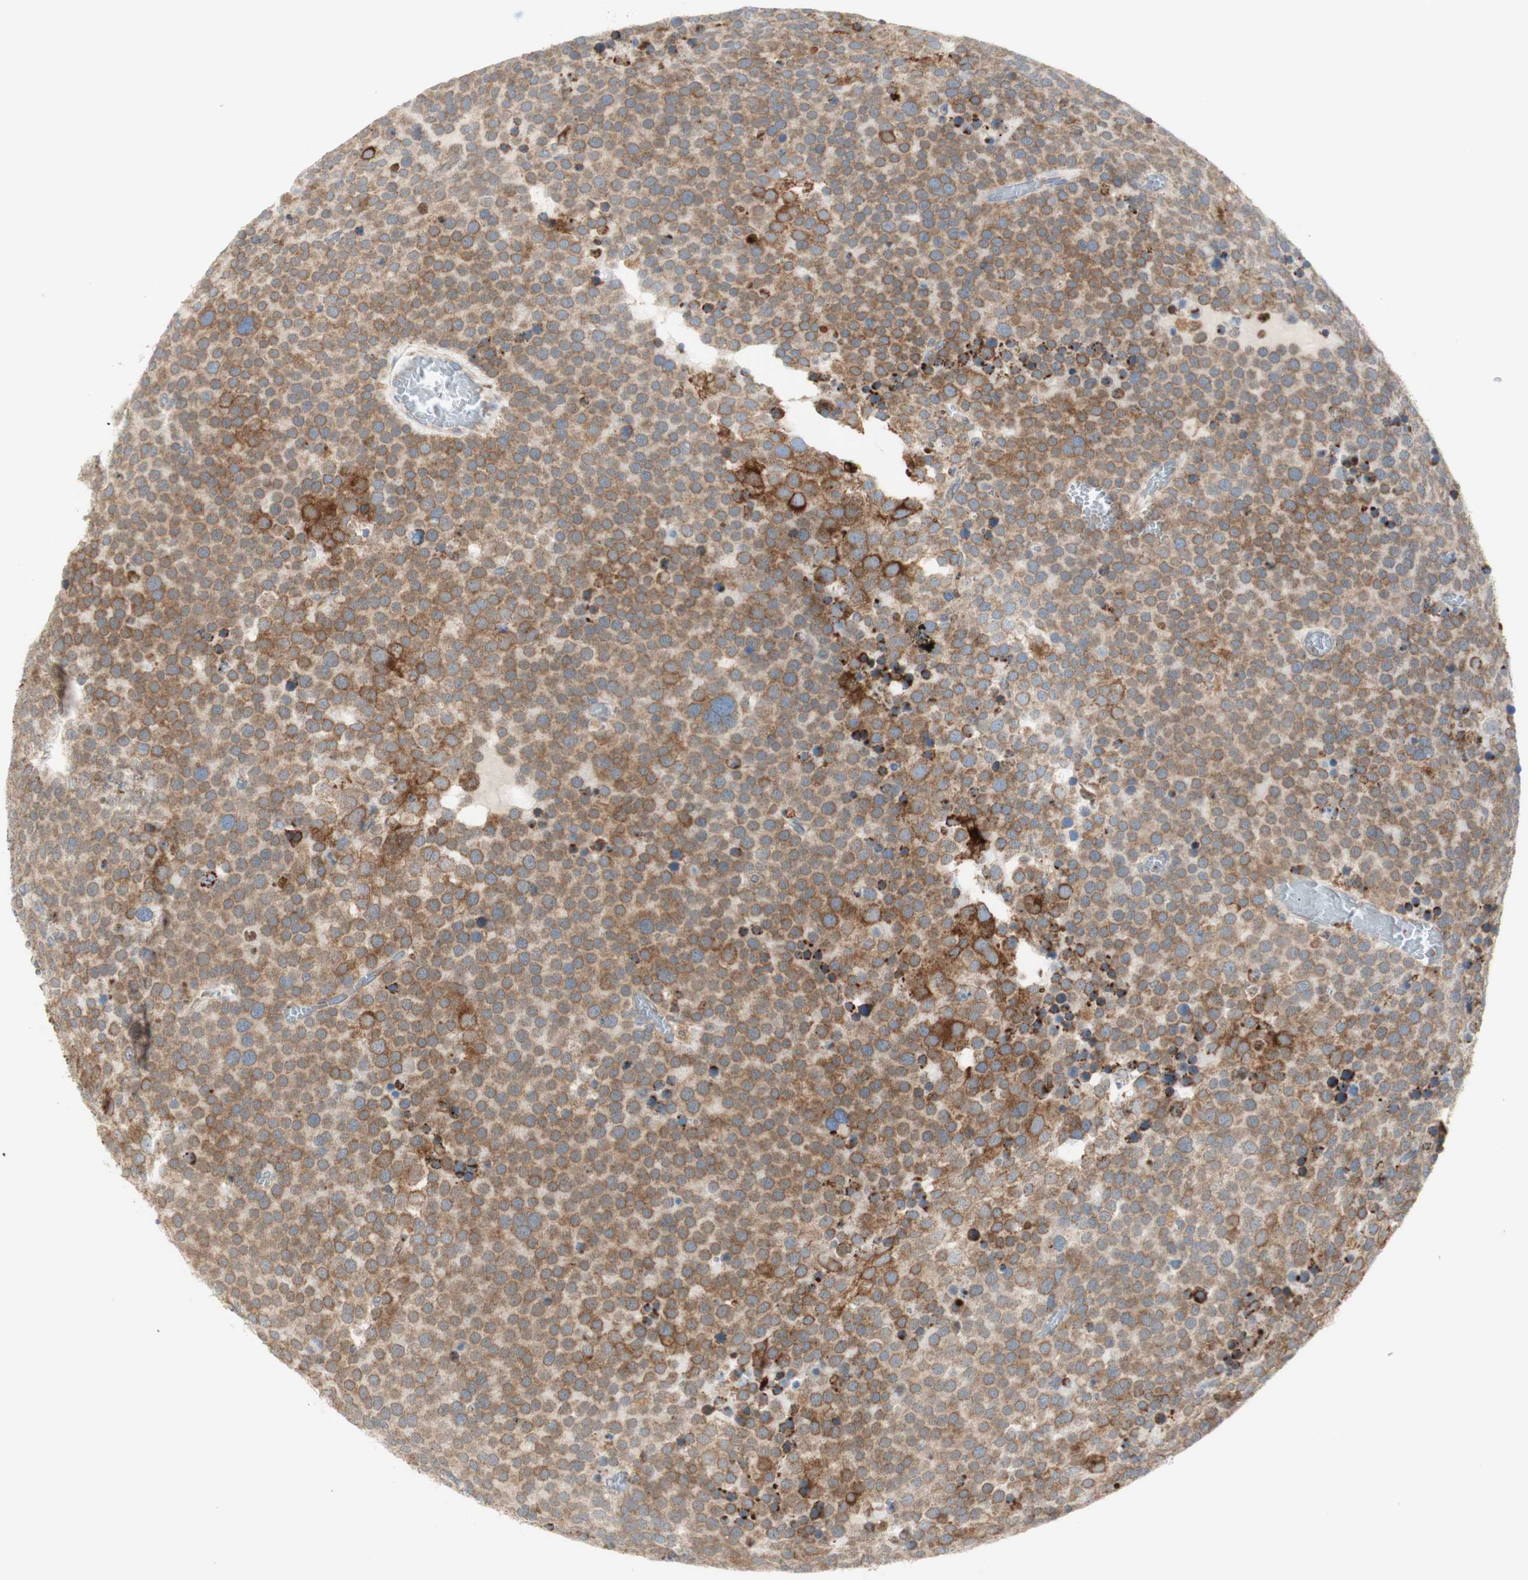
{"staining": {"intensity": "moderate", "quantity": ">75%", "location": "cytoplasmic/membranous"}, "tissue": "testis cancer", "cell_type": "Tumor cells", "image_type": "cancer", "snomed": [{"axis": "morphology", "description": "Seminoma, NOS"}, {"axis": "topography", "description": "Testis"}], "caption": "Seminoma (testis) stained with DAB IHC reveals medium levels of moderate cytoplasmic/membranous positivity in approximately >75% of tumor cells.", "gene": "MANF", "patient": {"sex": "male", "age": 71}}